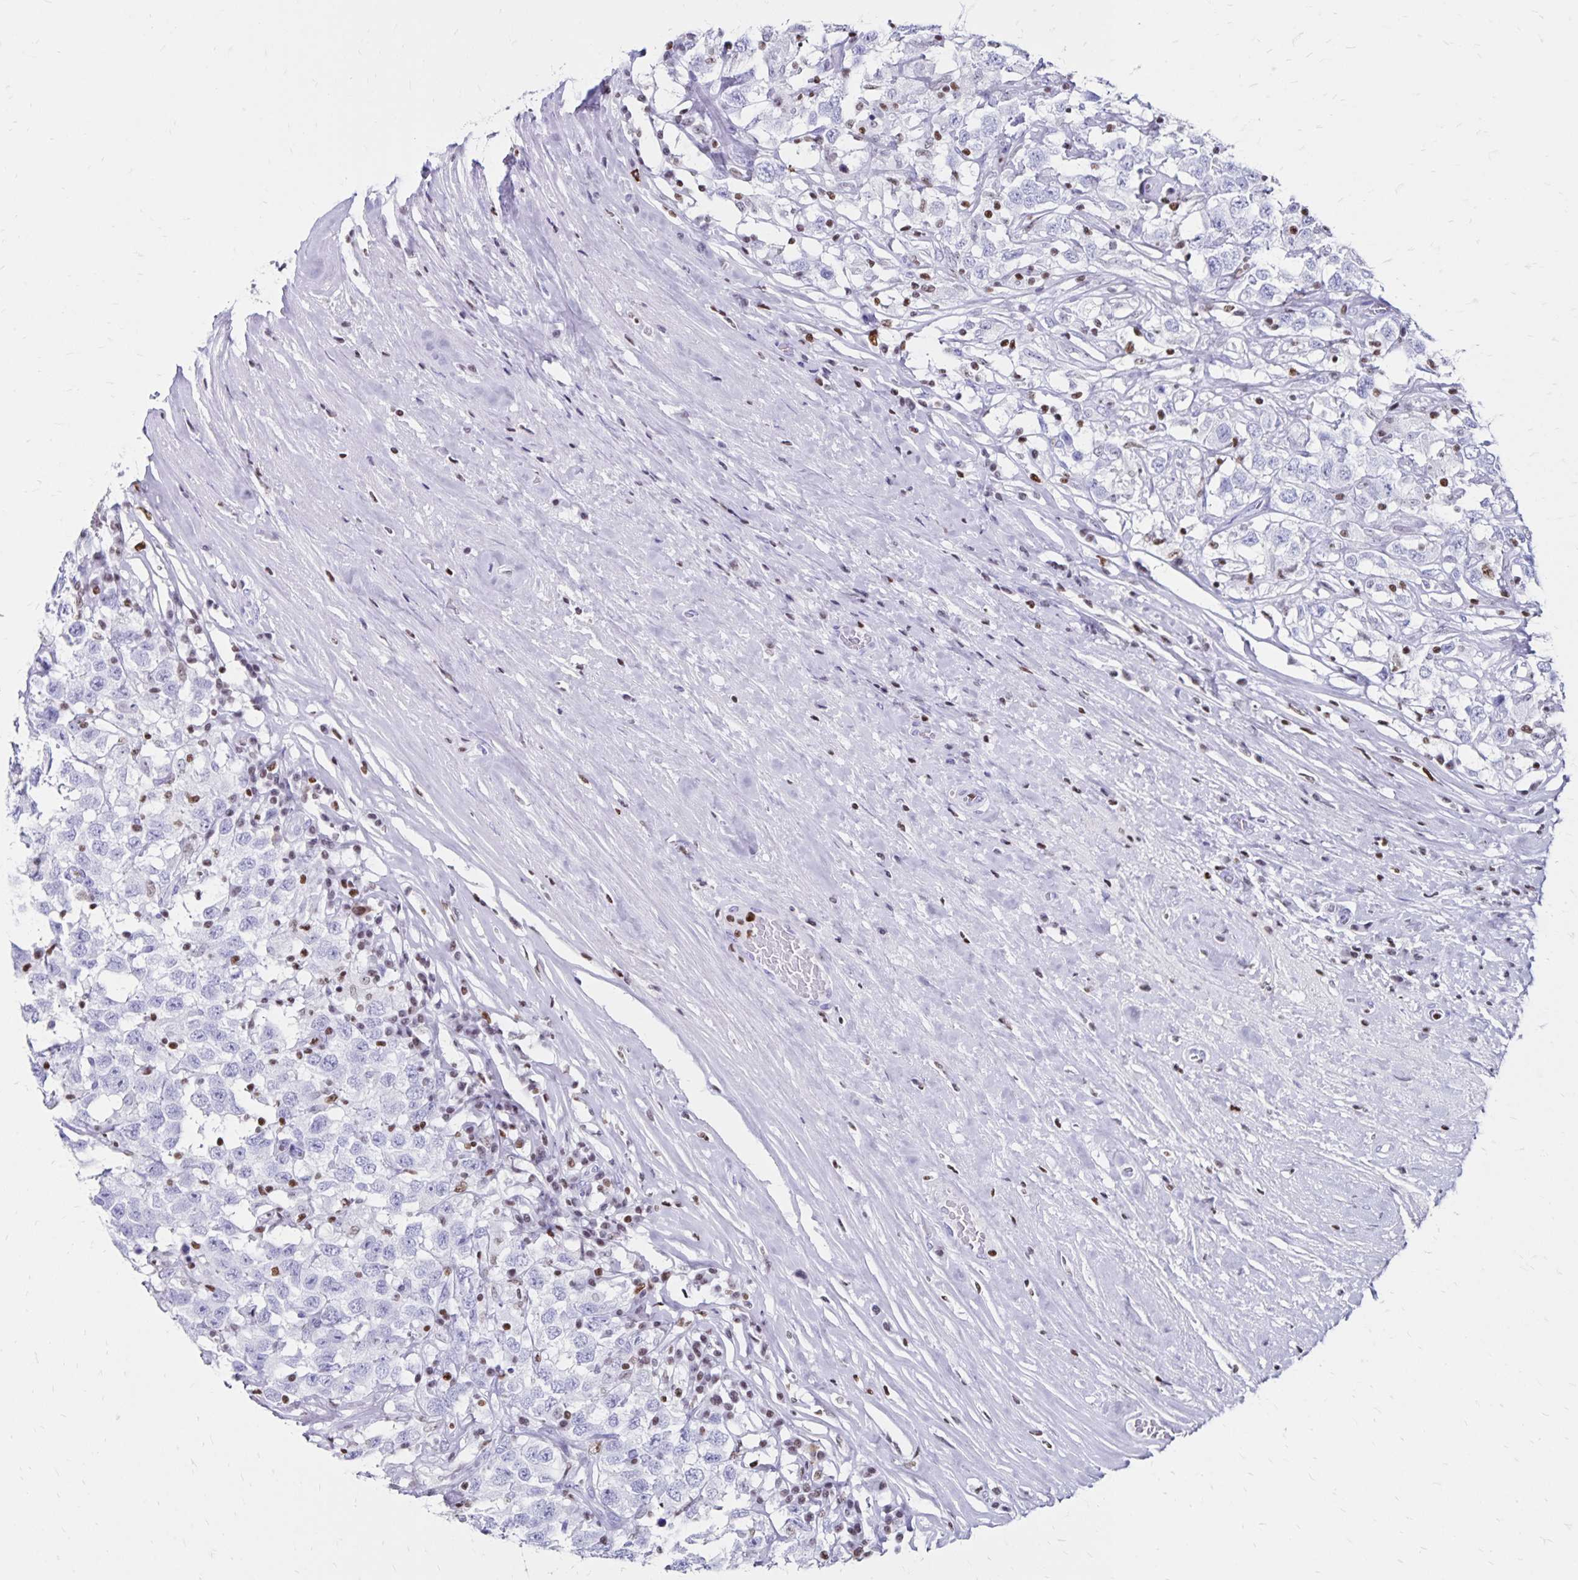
{"staining": {"intensity": "negative", "quantity": "none", "location": "none"}, "tissue": "testis cancer", "cell_type": "Tumor cells", "image_type": "cancer", "snomed": [{"axis": "morphology", "description": "Seminoma, NOS"}, {"axis": "topography", "description": "Testis"}], "caption": "Tumor cells are negative for protein expression in human testis cancer (seminoma).", "gene": "IKZF1", "patient": {"sex": "male", "age": 41}}